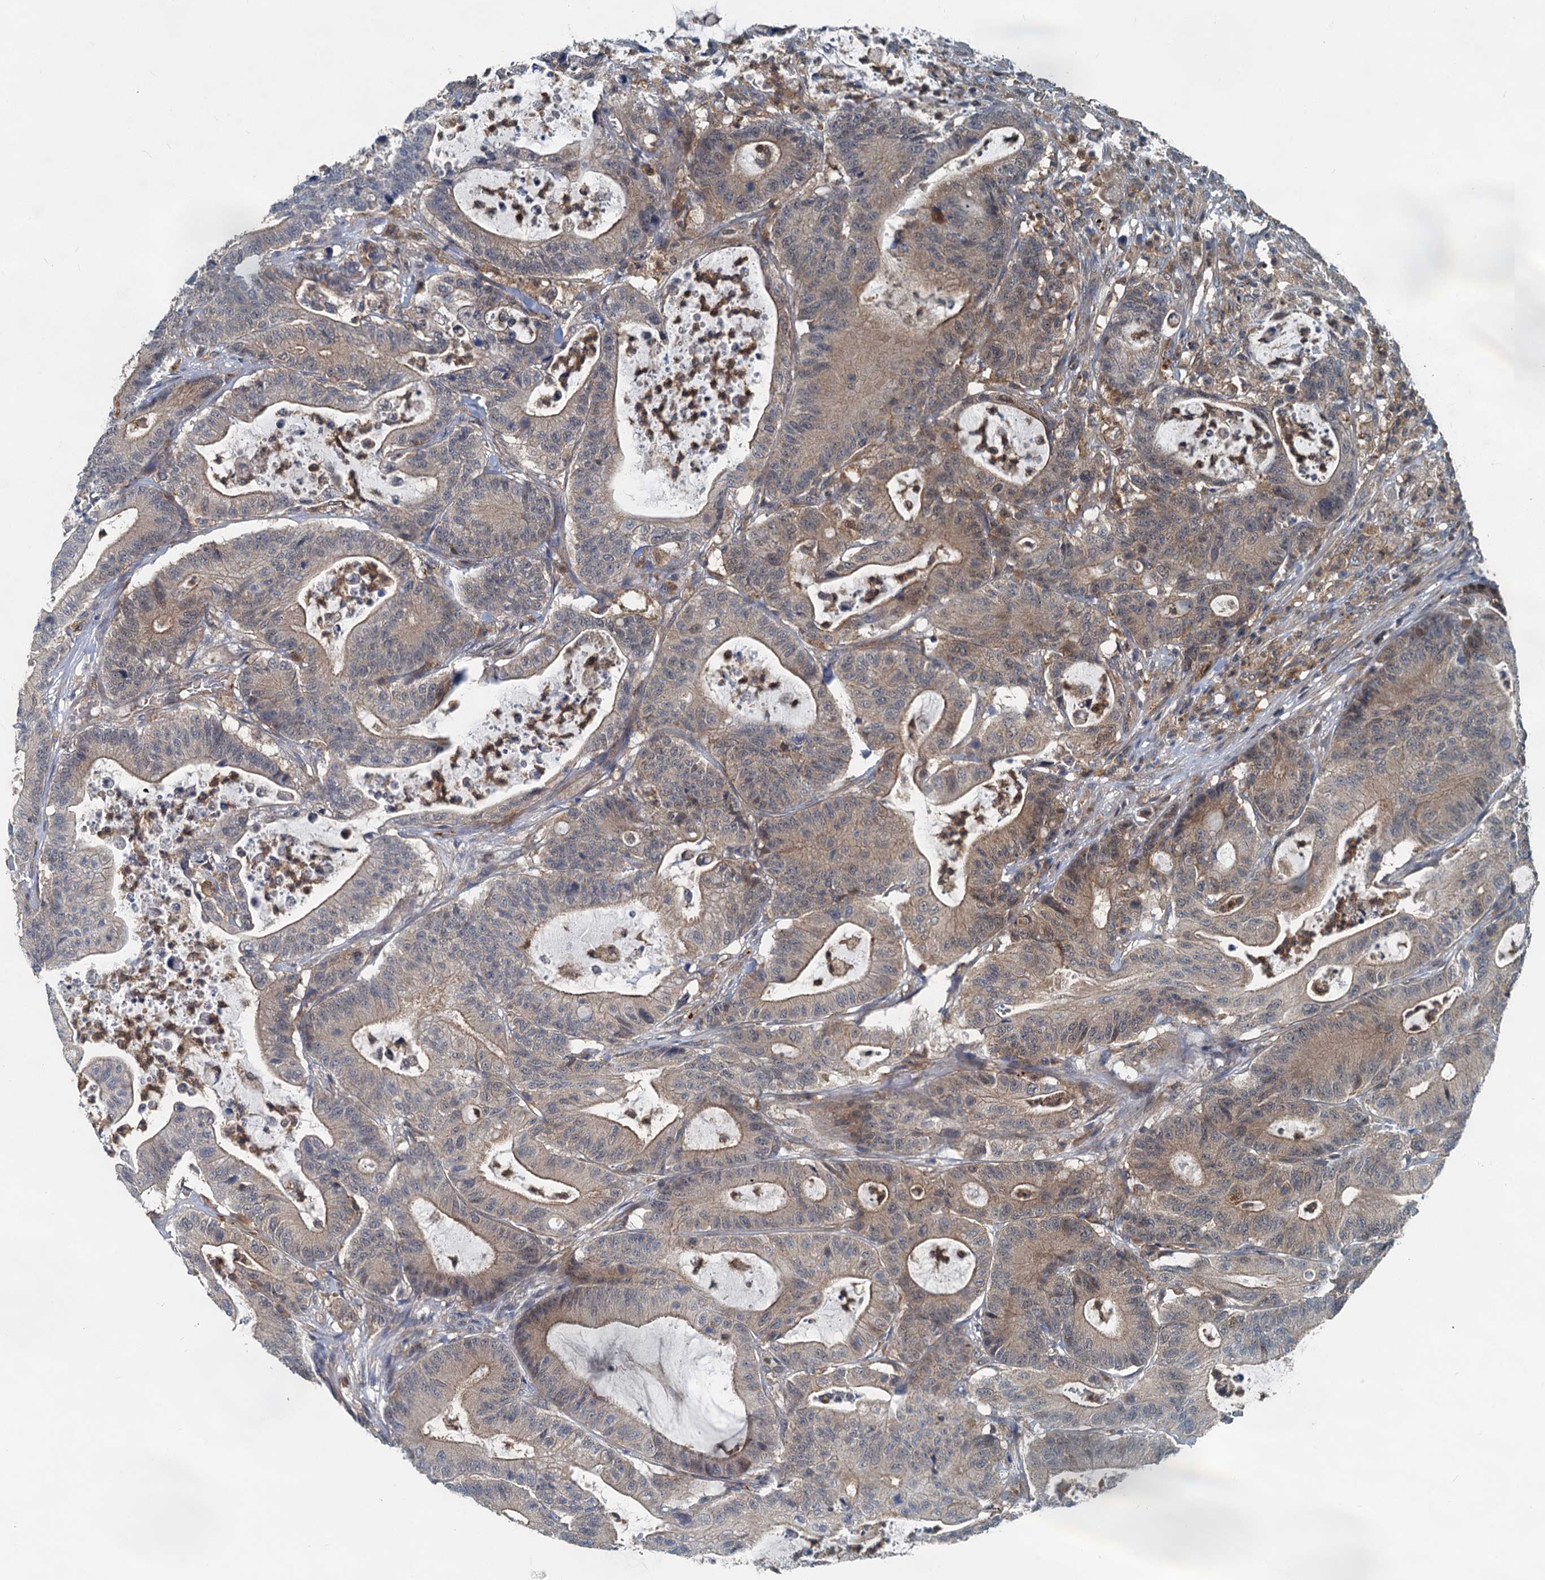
{"staining": {"intensity": "weak", "quantity": ">75%", "location": "cytoplasmic/membranous"}, "tissue": "colorectal cancer", "cell_type": "Tumor cells", "image_type": "cancer", "snomed": [{"axis": "morphology", "description": "Adenocarcinoma, NOS"}, {"axis": "topography", "description": "Colon"}], "caption": "Weak cytoplasmic/membranous protein expression is identified in approximately >75% of tumor cells in colorectal cancer (adenocarcinoma). Using DAB (brown) and hematoxylin (blue) stains, captured at high magnification using brightfield microscopy.", "gene": "GCLM", "patient": {"sex": "female", "age": 84}}